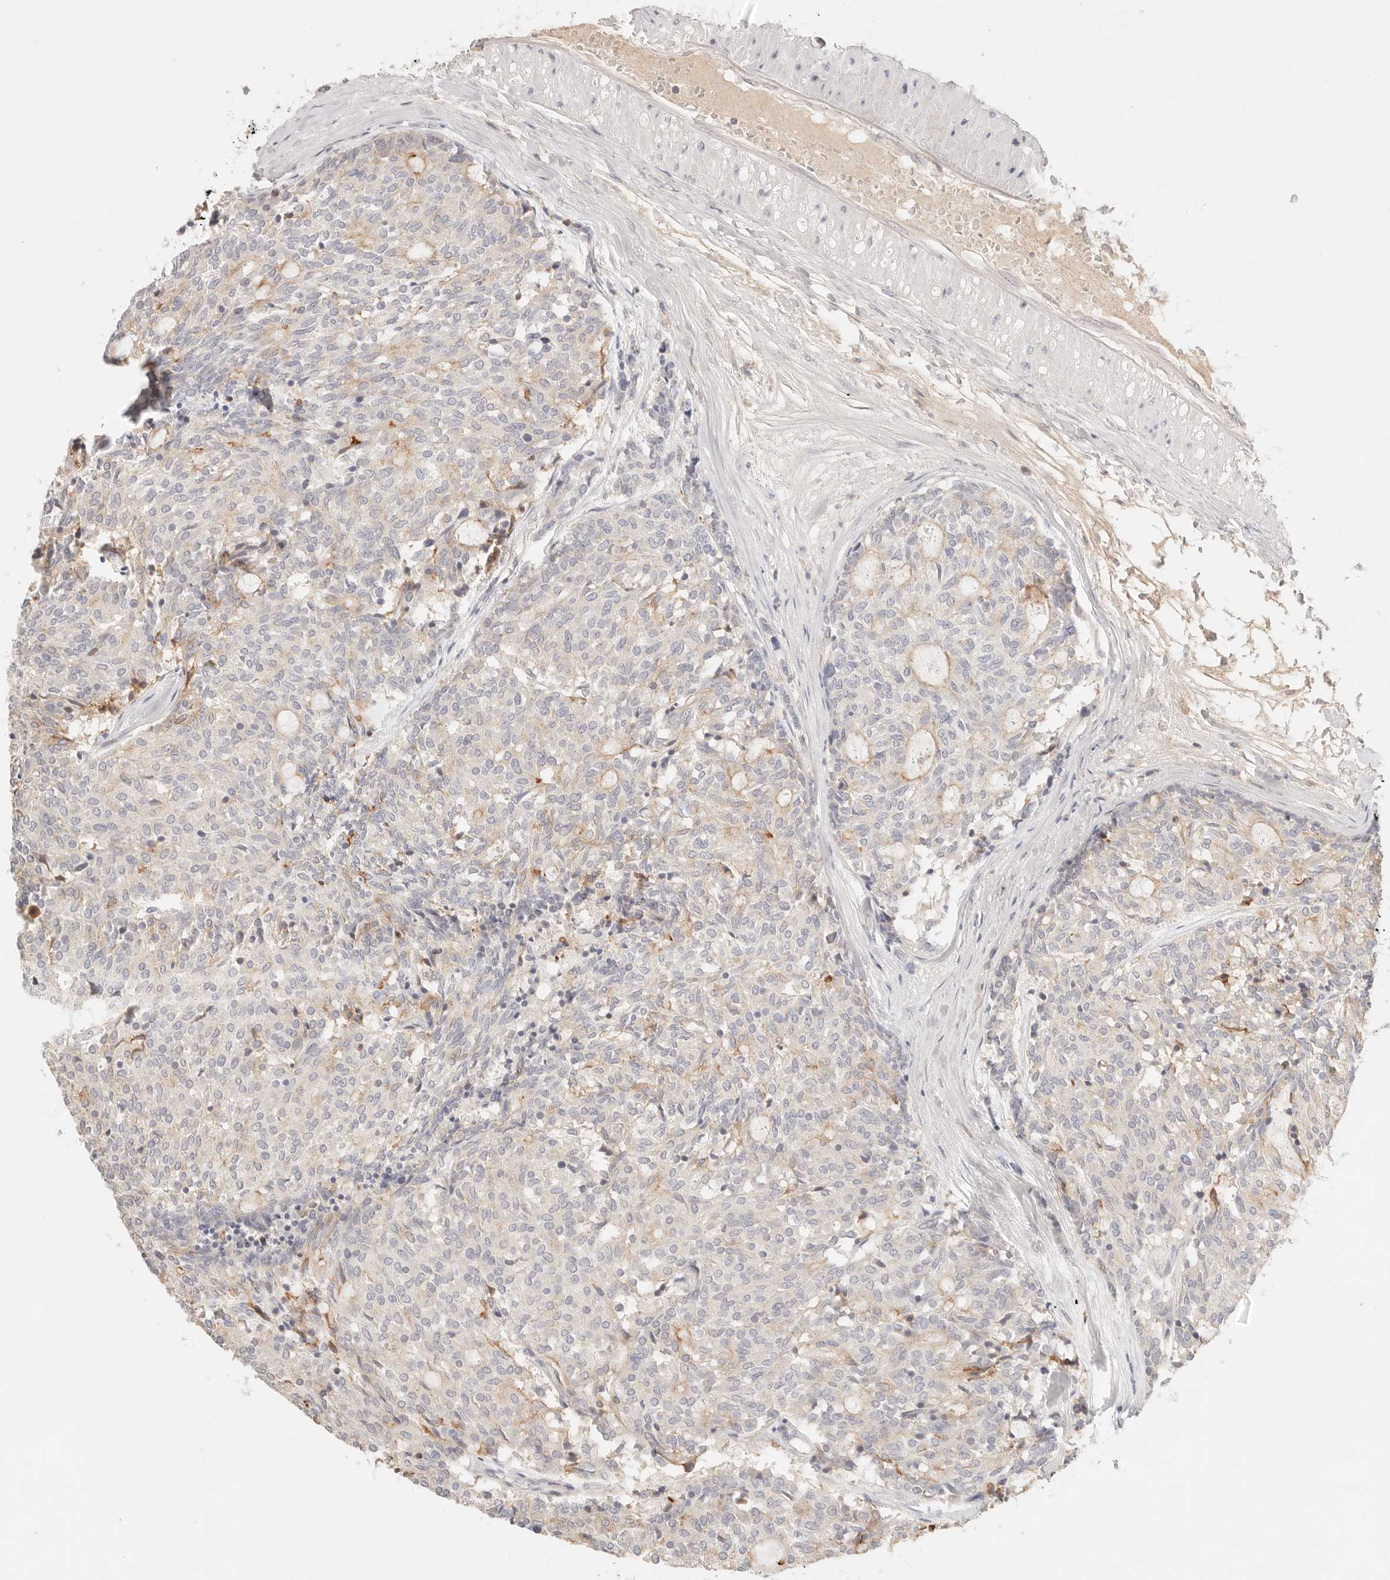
{"staining": {"intensity": "moderate", "quantity": "<25%", "location": "cytoplasmic/membranous"}, "tissue": "carcinoid", "cell_type": "Tumor cells", "image_type": "cancer", "snomed": [{"axis": "morphology", "description": "Carcinoid, malignant, NOS"}, {"axis": "topography", "description": "Pancreas"}], "caption": "Immunohistochemical staining of carcinoid exhibits low levels of moderate cytoplasmic/membranous expression in about <25% of tumor cells. The protein is shown in brown color, while the nuclei are stained blue.", "gene": "CEP120", "patient": {"sex": "female", "age": 54}}